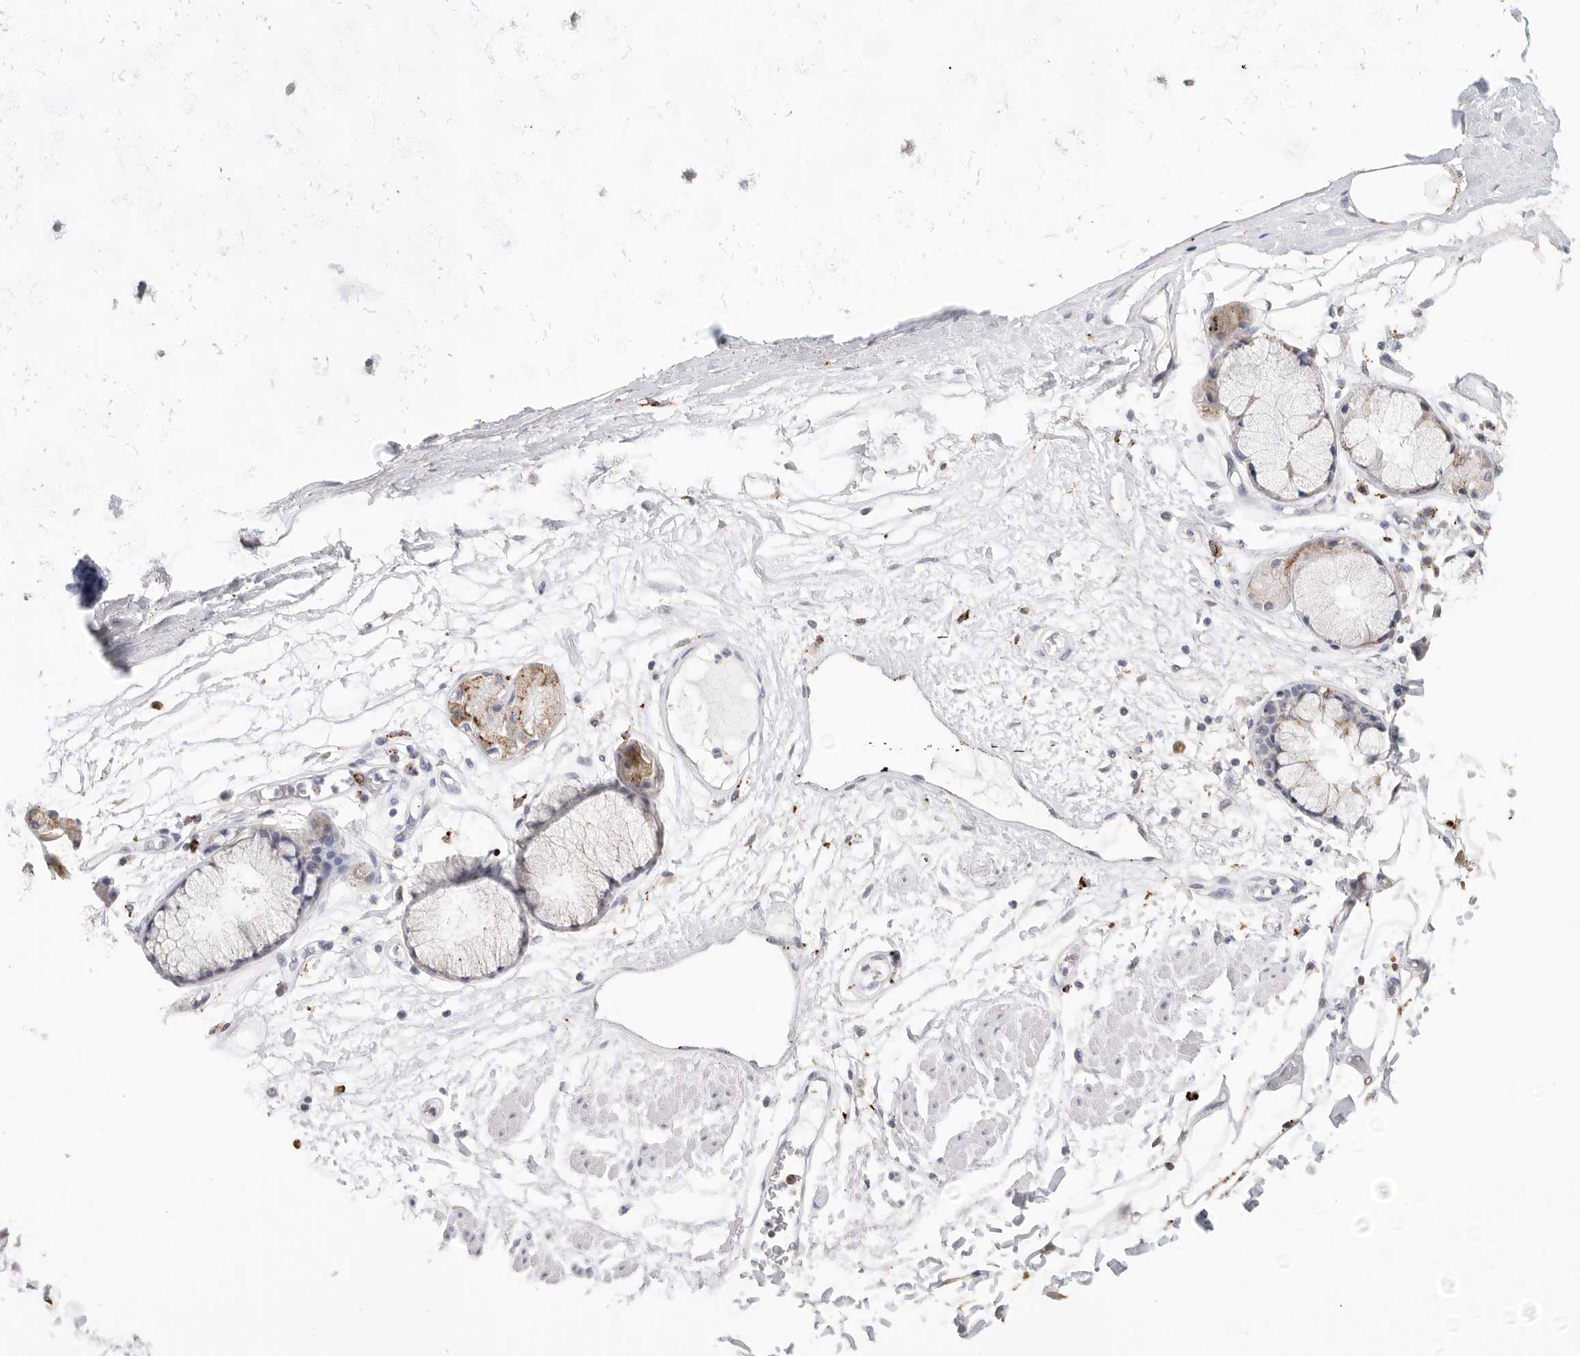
{"staining": {"intensity": "negative", "quantity": "none", "location": "none"}, "tissue": "adipose tissue", "cell_type": "Adipocytes", "image_type": "normal", "snomed": [{"axis": "morphology", "description": "Normal tissue, NOS"}, {"axis": "topography", "description": "Bronchus"}], "caption": "Immunohistochemistry (IHC) of benign adipose tissue demonstrates no expression in adipocytes.", "gene": "GGH", "patient": {"sex": "male", "age": 66}}